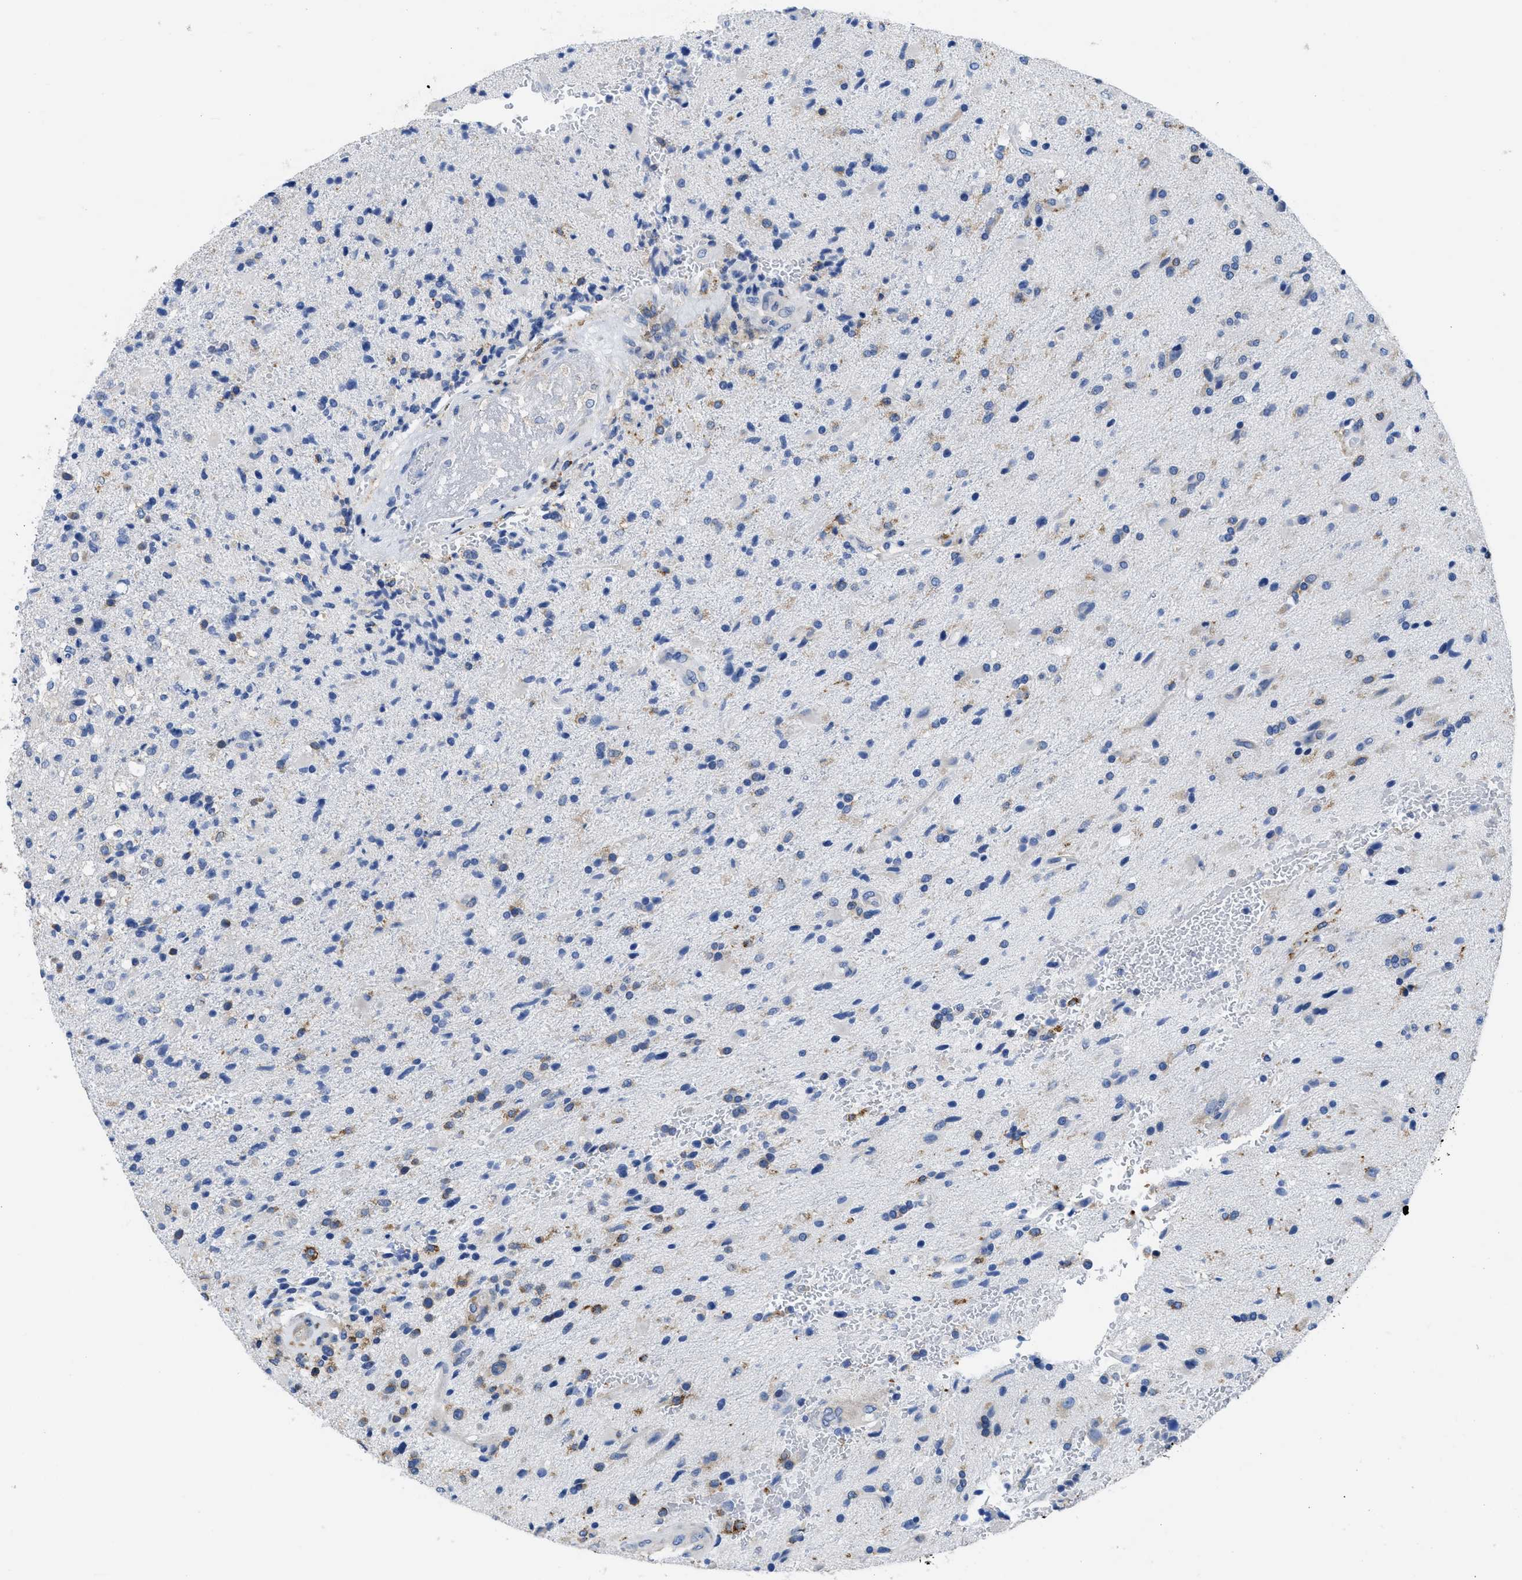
{"staining": {"intensity": "weak", "quantity": "<25%", "location": "cytoplasmic/membranous"}, "tissue": "glioma", "cell_type": "Tumor cells", "image_type": "cancer", "snomed": [{"axis": "morphology", "description": "Glioma, malignant, High grade"}, {"axis": "topography", "description": "Brain"}], "caption": "Photomicrograph shows no protein expression in tumor cells of malignant glioma (high-grade) tissue.", "gene": "HLA-DPA1", "patient": {"sex": "male", "age": 72}}